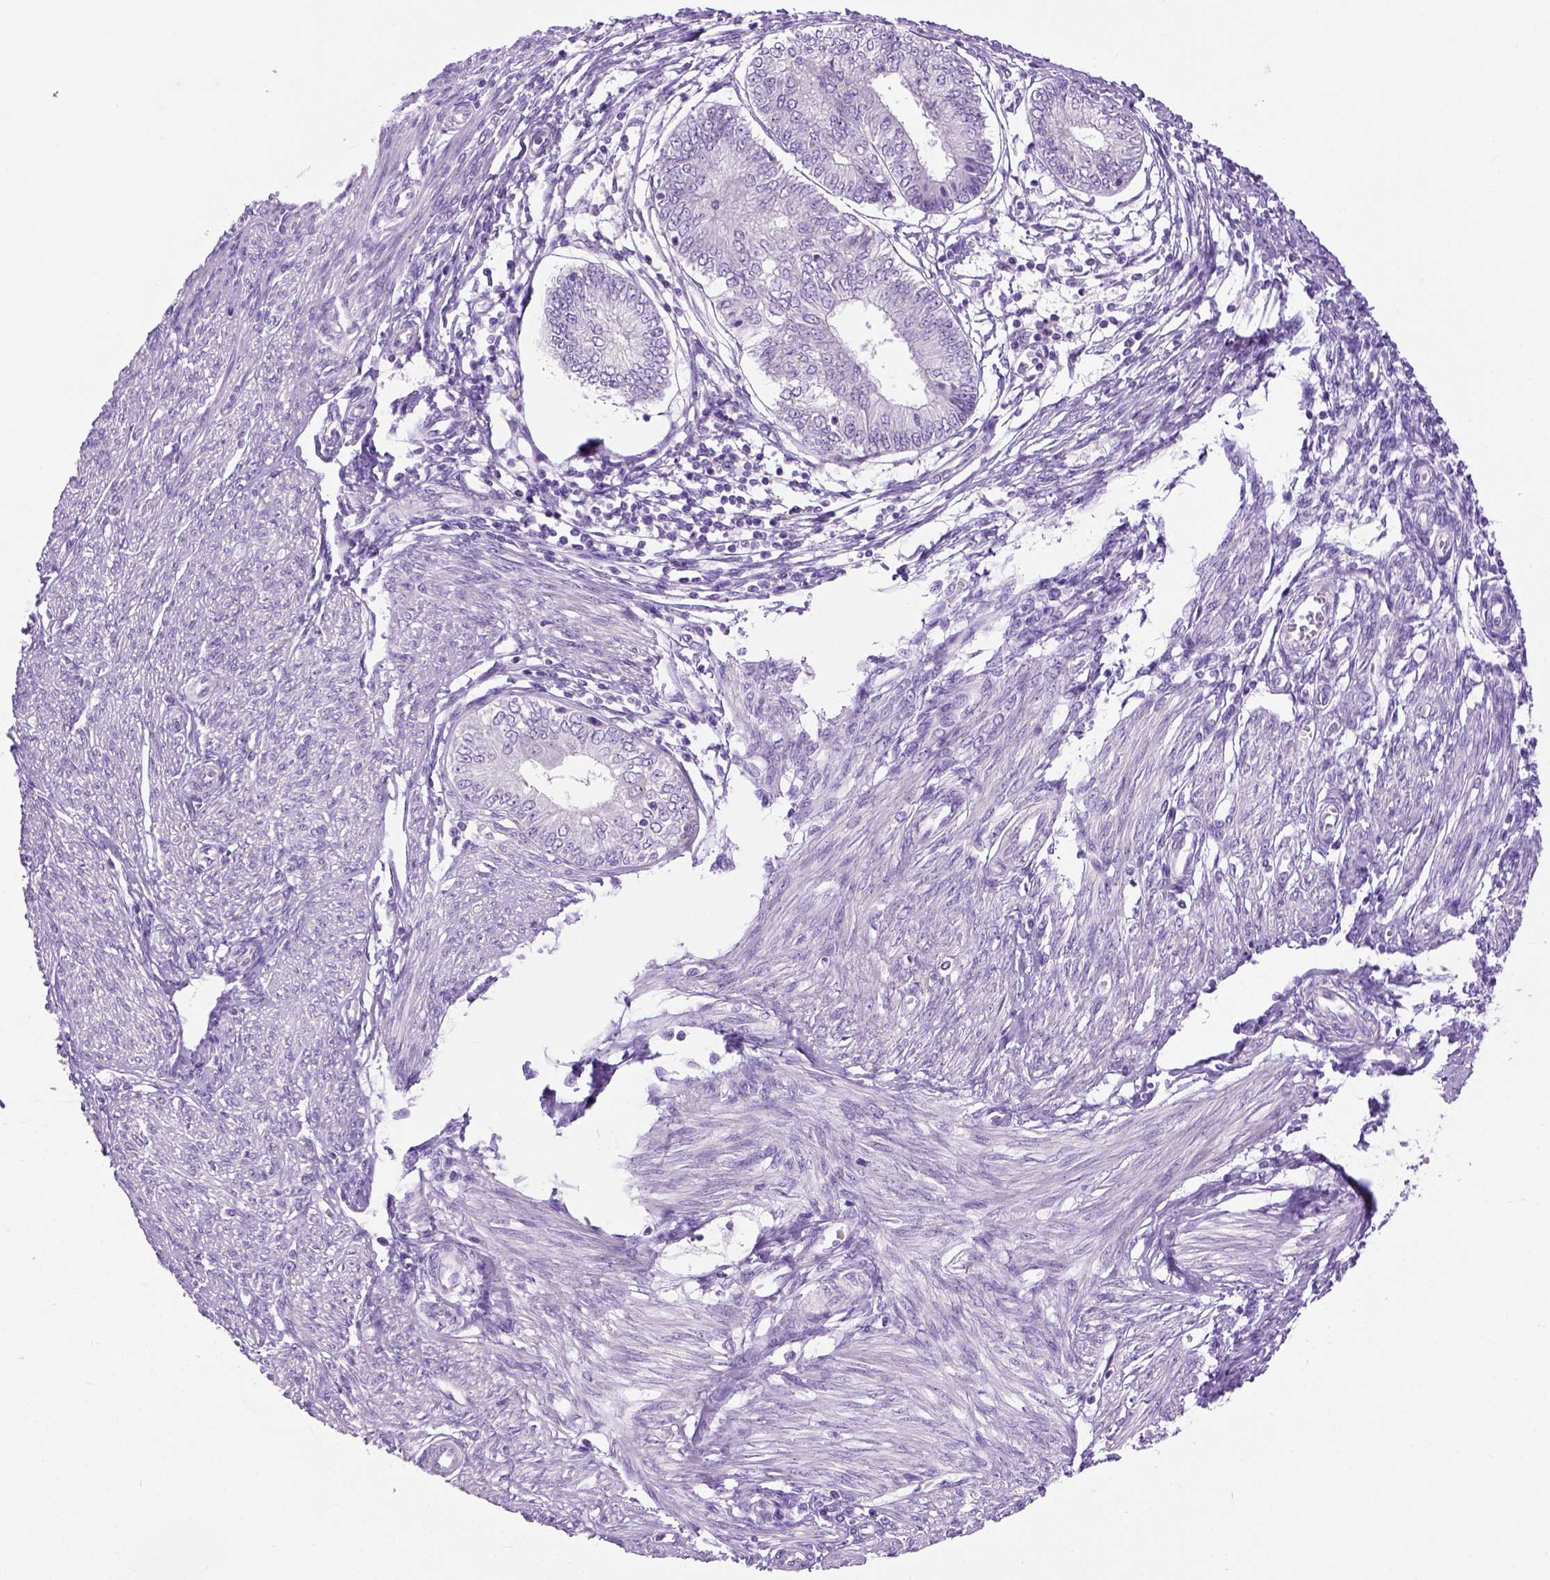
{"staining": {"intensity": "negative", "quantity": "none", "location": "none"}, "tissue": "endometrial cancer", "cell_type": "Tumor cells", "image_type": "cancer", "snomed": [{"axis": "morphology", "description": "Adenocarcinoma, NOS"}, {"axis": "topography", "description": "Endometrium"}], "caption": "The micrograph displays no staining of tumor cells in endometrial cancer.", "gene": "UTP4", "patient": {"sex": "female", "age": 68}}